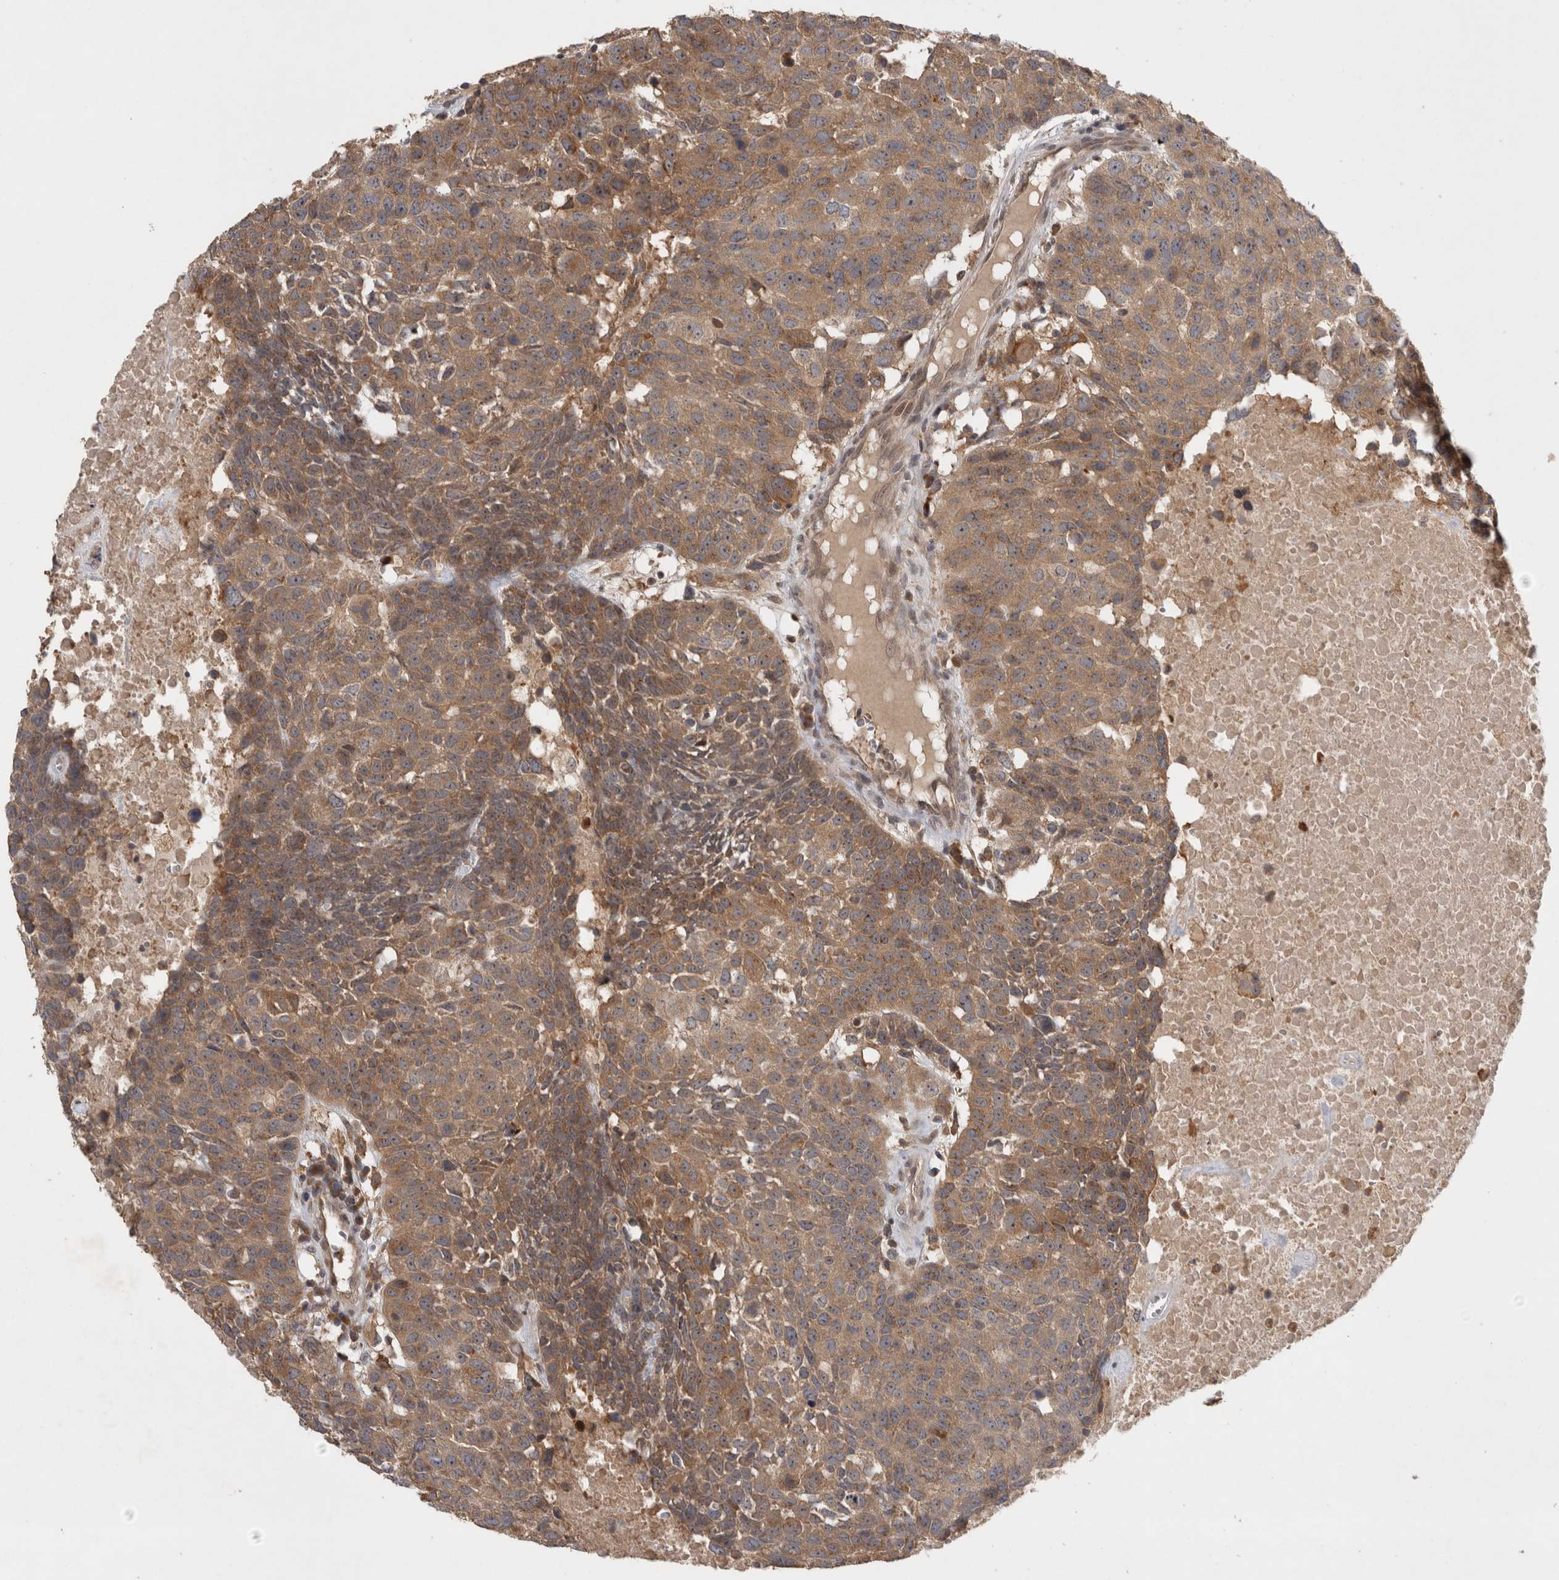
{"staining": {"intensity": "moderate", "quantity": ">75%", "location": "cytoplasmic/membranous"}, "tissue": "head and neck cancer", "cell_type": "Tumor cells", "image_type": "cancer", "snomed": [{"axis": "morphology", "description": "Squamous cell carcinoma, NOS"}, {"axis": "topography", "description": "Head-Neck"}], "caption": "Brown immunohistochemical staining in human head and neck cancer (squamous cell carcinoma) demonstrates moderate cytoplasmic/membranous positivity in approximately >75% of tumor cells. The staining was performed using DAB to visualize the protein expression in brown, while the nuclei were stained in blue with hematoxylin (Magnification: 20x).", "gene": "VEPH1", "patient": {"sex": "male", "age": 66}}